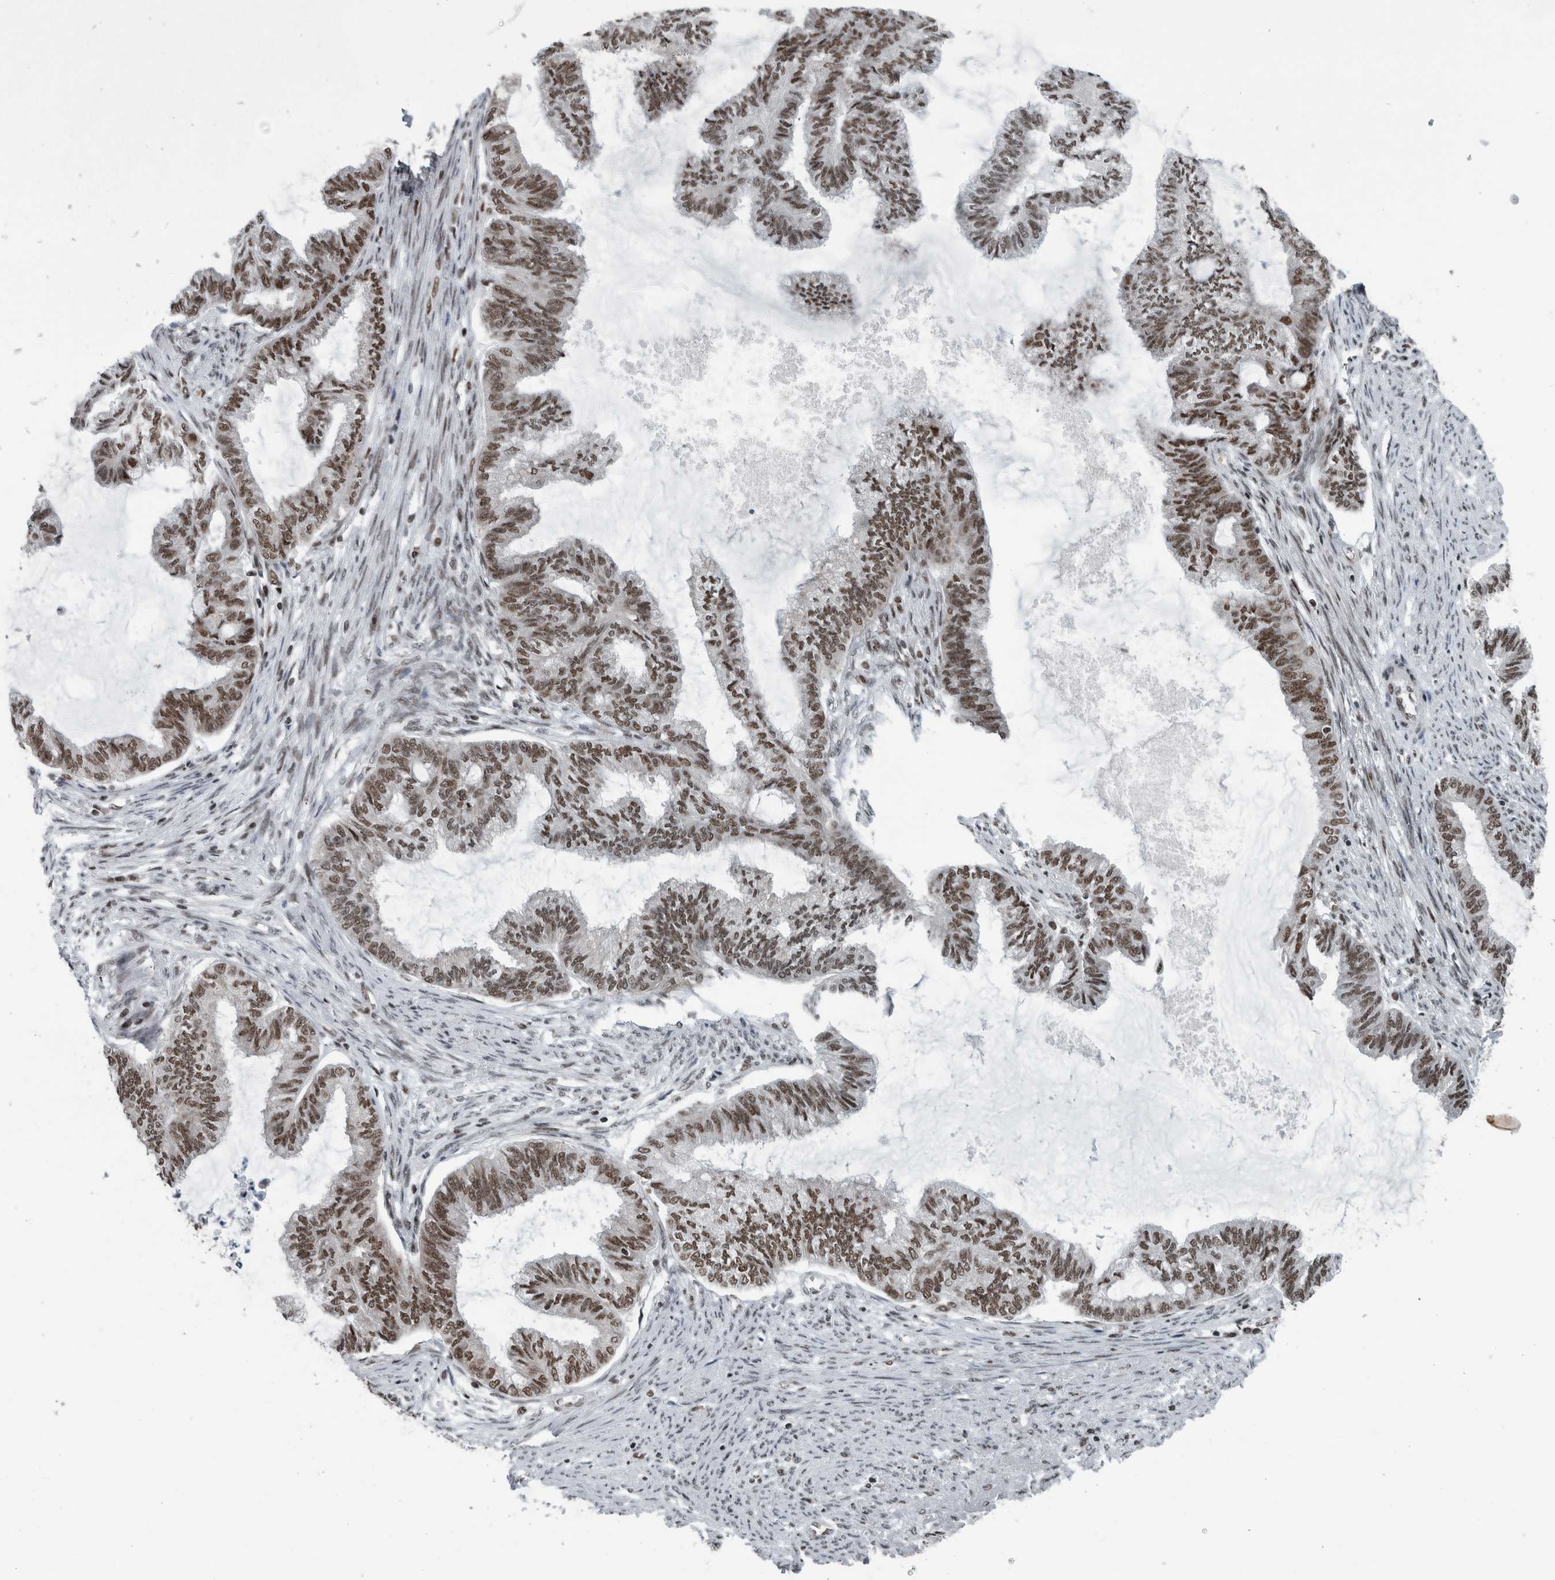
{"staining": {"intensity": "moderate", "quantity": ">75%", "location": "nuclear"}, "tissue": "endometrial cancer", "cell_type": "Tumor cells", "image_type": "cancer", "snomed": [{"axis": "morphology", "description": "Adenocarcinoma, NOS"}, {"axis": "topography", "description": "Endometrium"}], "caption": "Immunohistochemistry (IHC) staining of adenocarcinoma (endometrial), which shows medium levels of moderate nuclear positivity in about >75% of tumor cells indicating moderate nuclear protein positivity. The staining was performed using DAB (3,3'-diaminobenzidine) (brown) for protein detection and nuclei were counterstained in hematoxylin (blue).", "gene": "DNMT3A", "patient": {"sex": "female", "age": 86}}